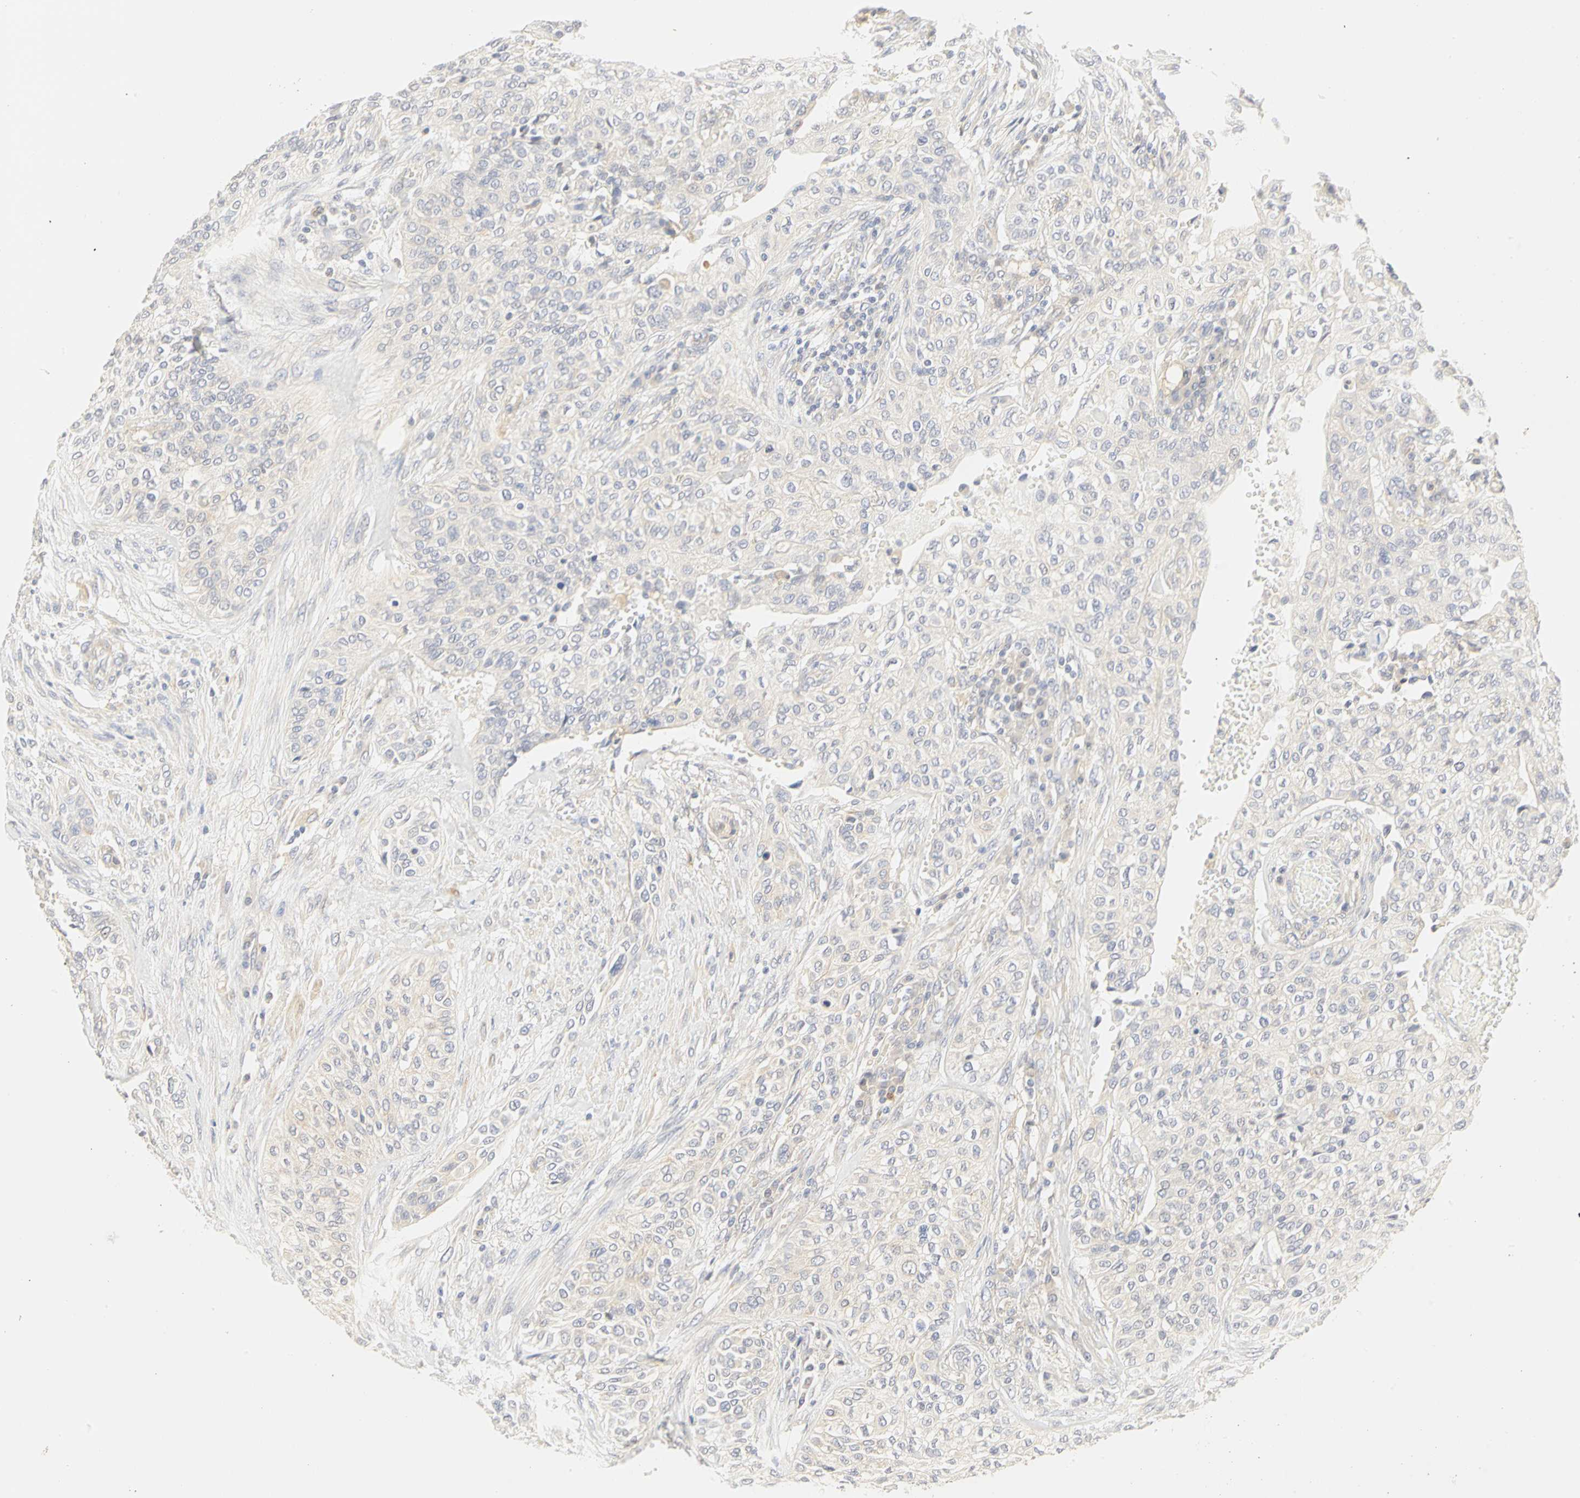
{"staining": {"intensity": "weak", "quantity": "25%-75%", "location": "cytoplasmic/membranous"}, "tissue": "urothelial cancer", "cell_type": "Tumor cells", "image_type": "cancer", "snomed": [{"axis": "morphology", "description": "Urothelial carcinoma, High grade"}, {"axis": "topography", "description": "Urinary bladder"}], "caption": "Urothelial cancer tissue reveals weak cytoplasmic/membranous staining in approximately 25%-75% of tumor cells", "gene": "GNRH2", "patient": {"sex": "male", "age": 74}}